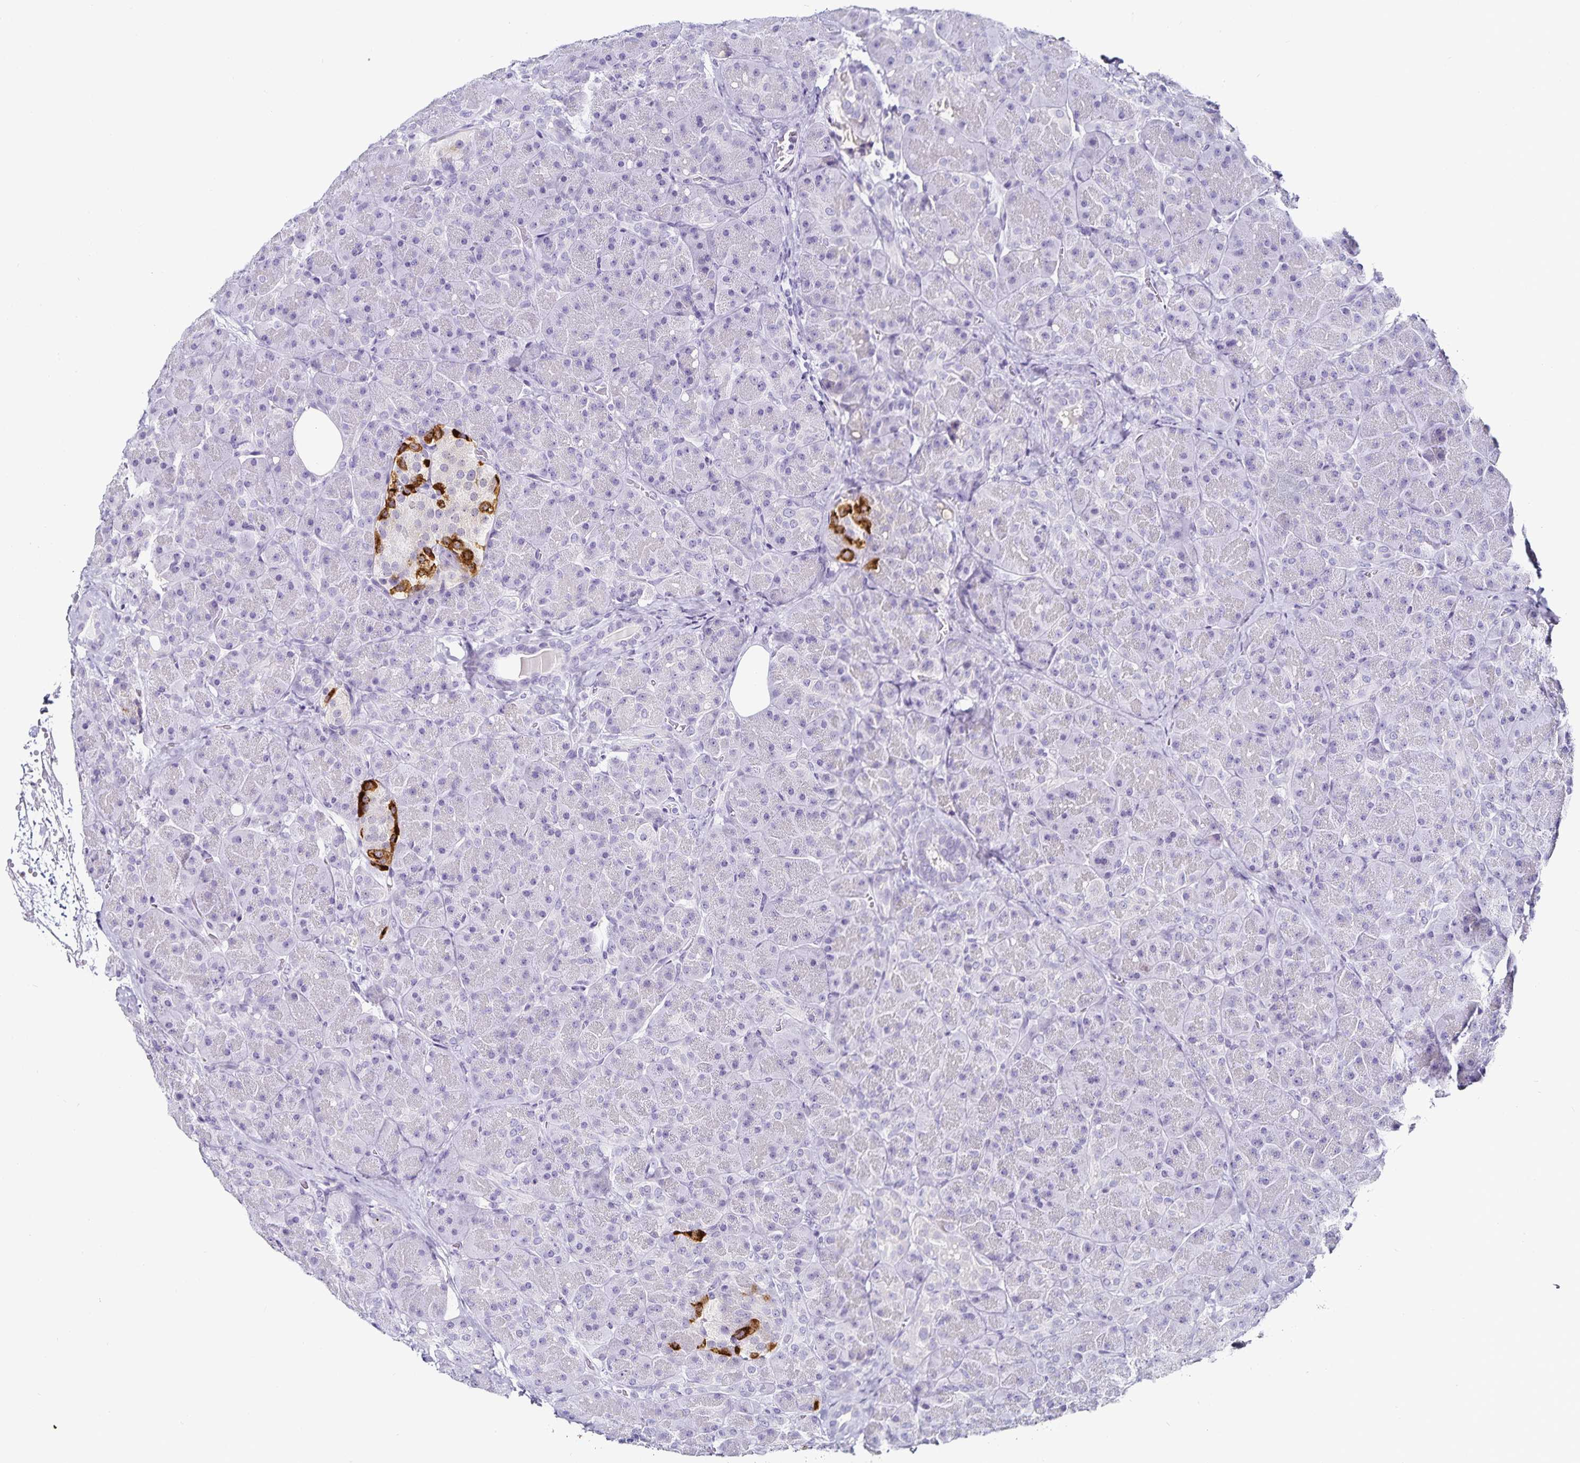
{"staining": {"intensity": "negative", "quantity": "none", "location": "none"}, "tissue": "pancreas", "cell_type": "Exocrine glandular cells", "image_type": "normal", "snomed": [{"axis": "morphology", "description": "Normal tissue, NOS"}, {"axis": "topography", "description": "Pancreas"}], "caption": "Immunohistochemical staining of benign human pancreas exhibits no significant expression in exocrine glandular cells. (DAB IHC with hematoxylin counter stain).", "gene": "TTR", "patient": {"sex": "male", "age": 55}}